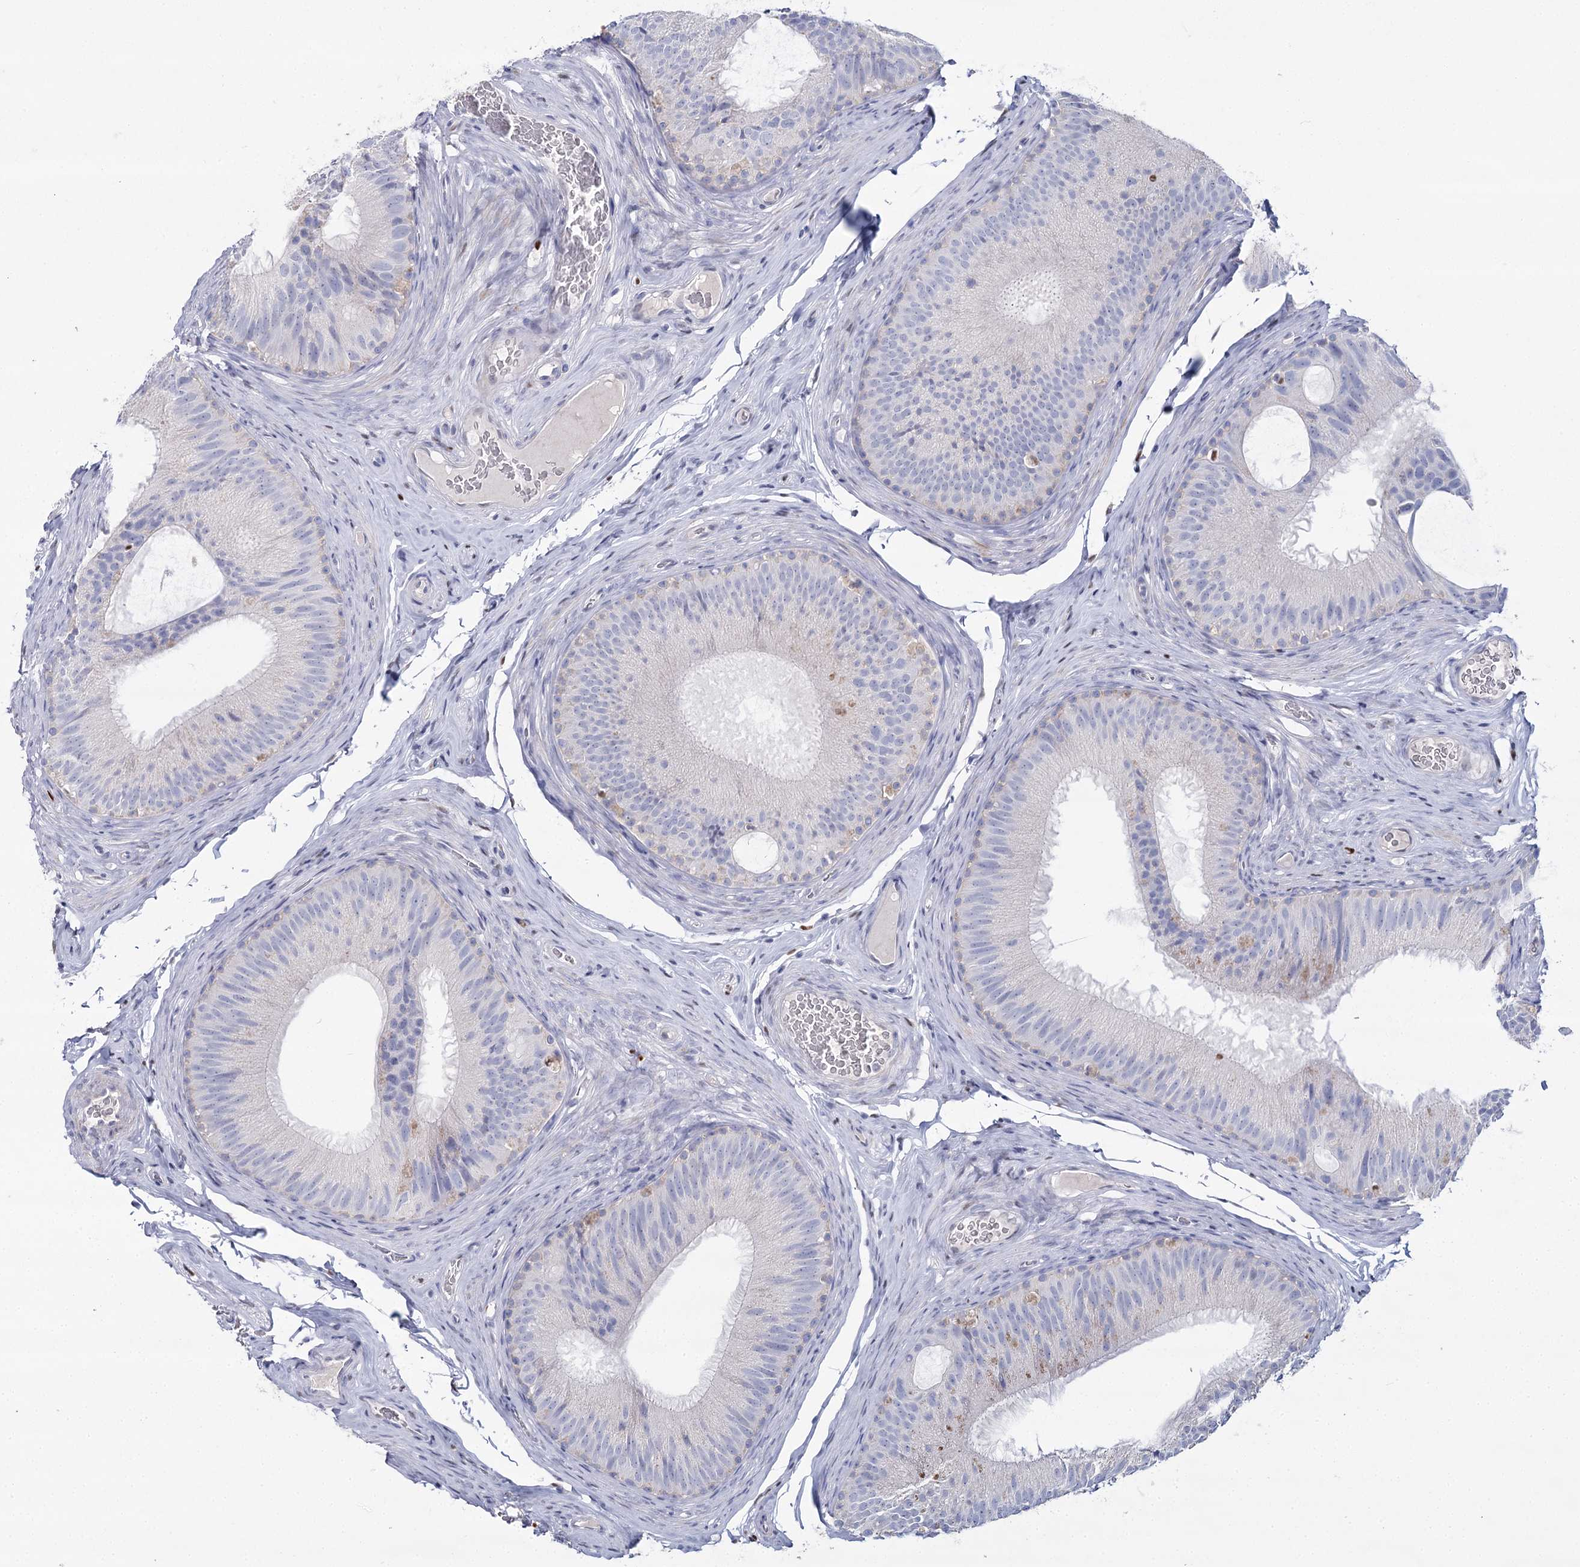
{"staining": {"intensity": "negative", "quantity": "none", "location": "none"}, "tissue": "epididymis", "cell_type": "Glandular cells", "image_type": "normal", "snomed": [{"axis": "morphology", "description": "Normal tissue, NOS"}, {"axis": "topography", "description": "Epididymis"}], "caption": "Immunohistochemical staining of normal human epididymis exhibits no significant positivity in glandular cells.", "gene": "IGSF3", "patient": {"sex": "male", "age": 34}}